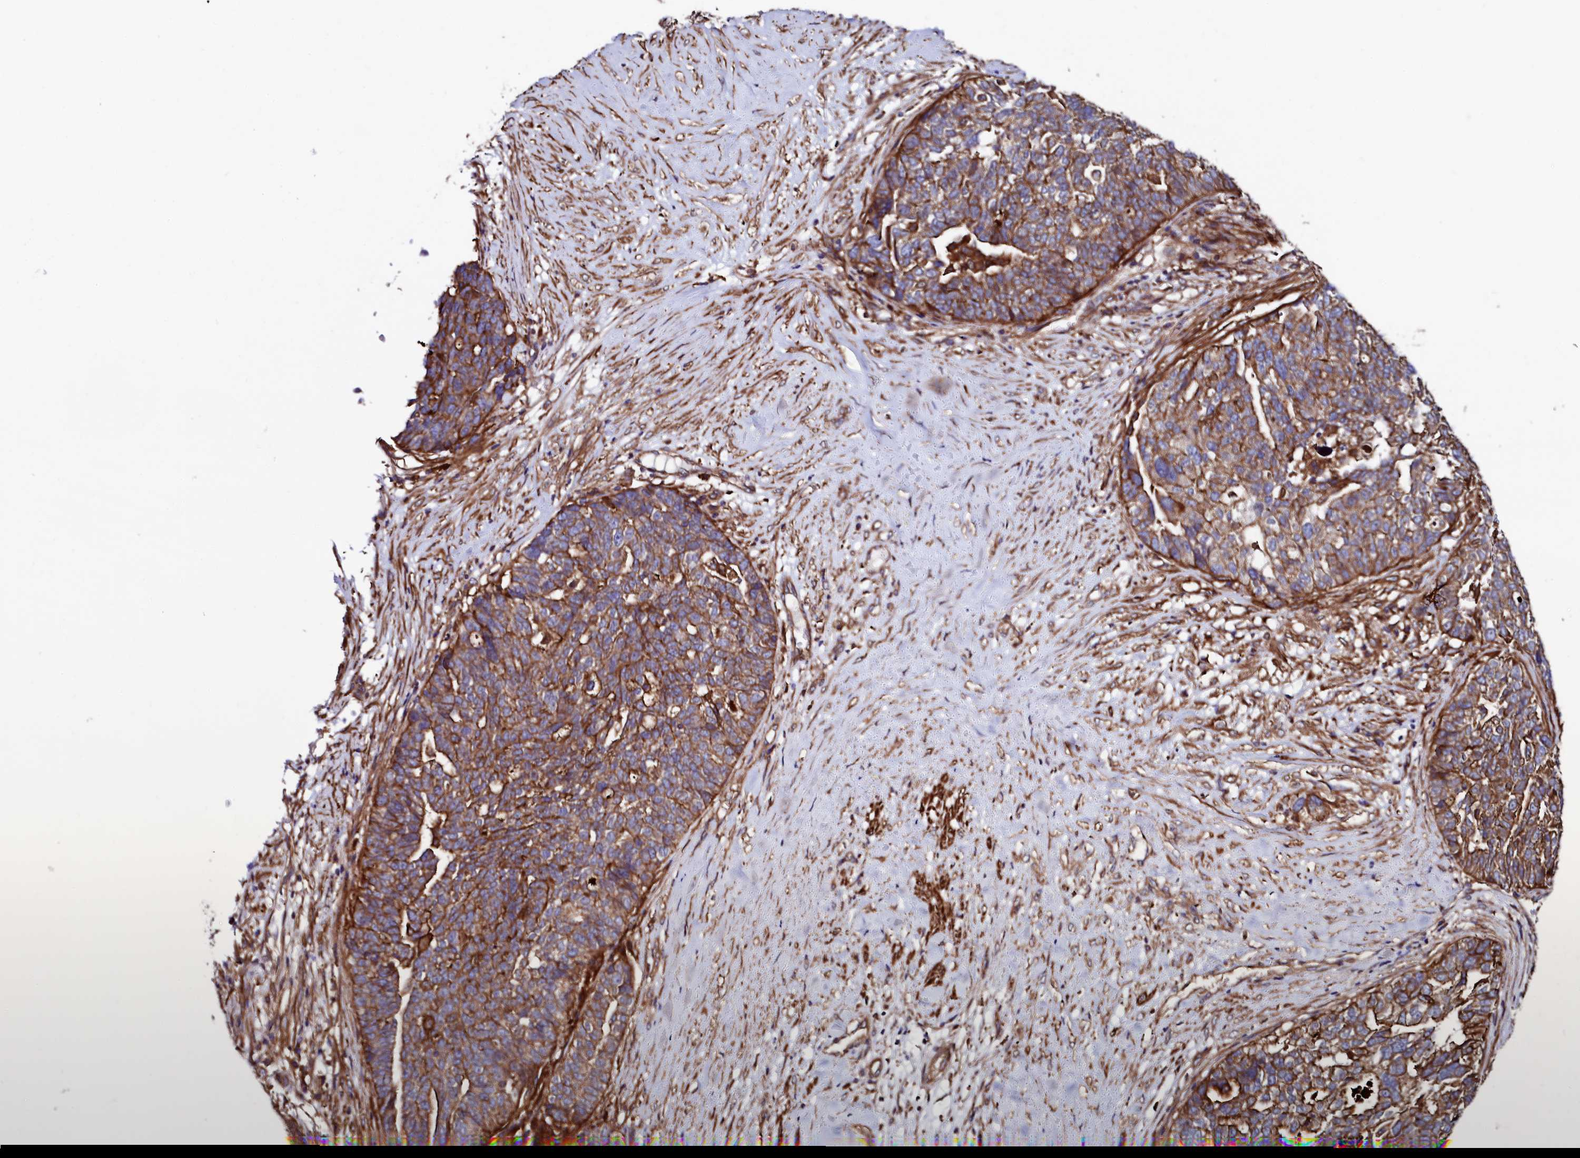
{"staining": {"intensity": "strong", "quantity": ">75%", "location": "cytoplasmic/membranous"}, "tissue": "ovarian cancer", "cell_type": "Tumor cells", "image_type": "cancer", "snomed": [{"axis": "morphology", "description": "Cystadenocarcinoma, serous, NOS"}, {"axis": "topography", "description": "Ovary"}], "caption": "Serous cystadenocarcinoma (ovarian) stained for a protein shows strong cytoplasmic/membranous positivity in tumor cells. (brown staining indicates protein expression, while blue staining denotes nuclei).", "gene": "STAMBPL1", "patient": {"sex": "female", "age": 59}}